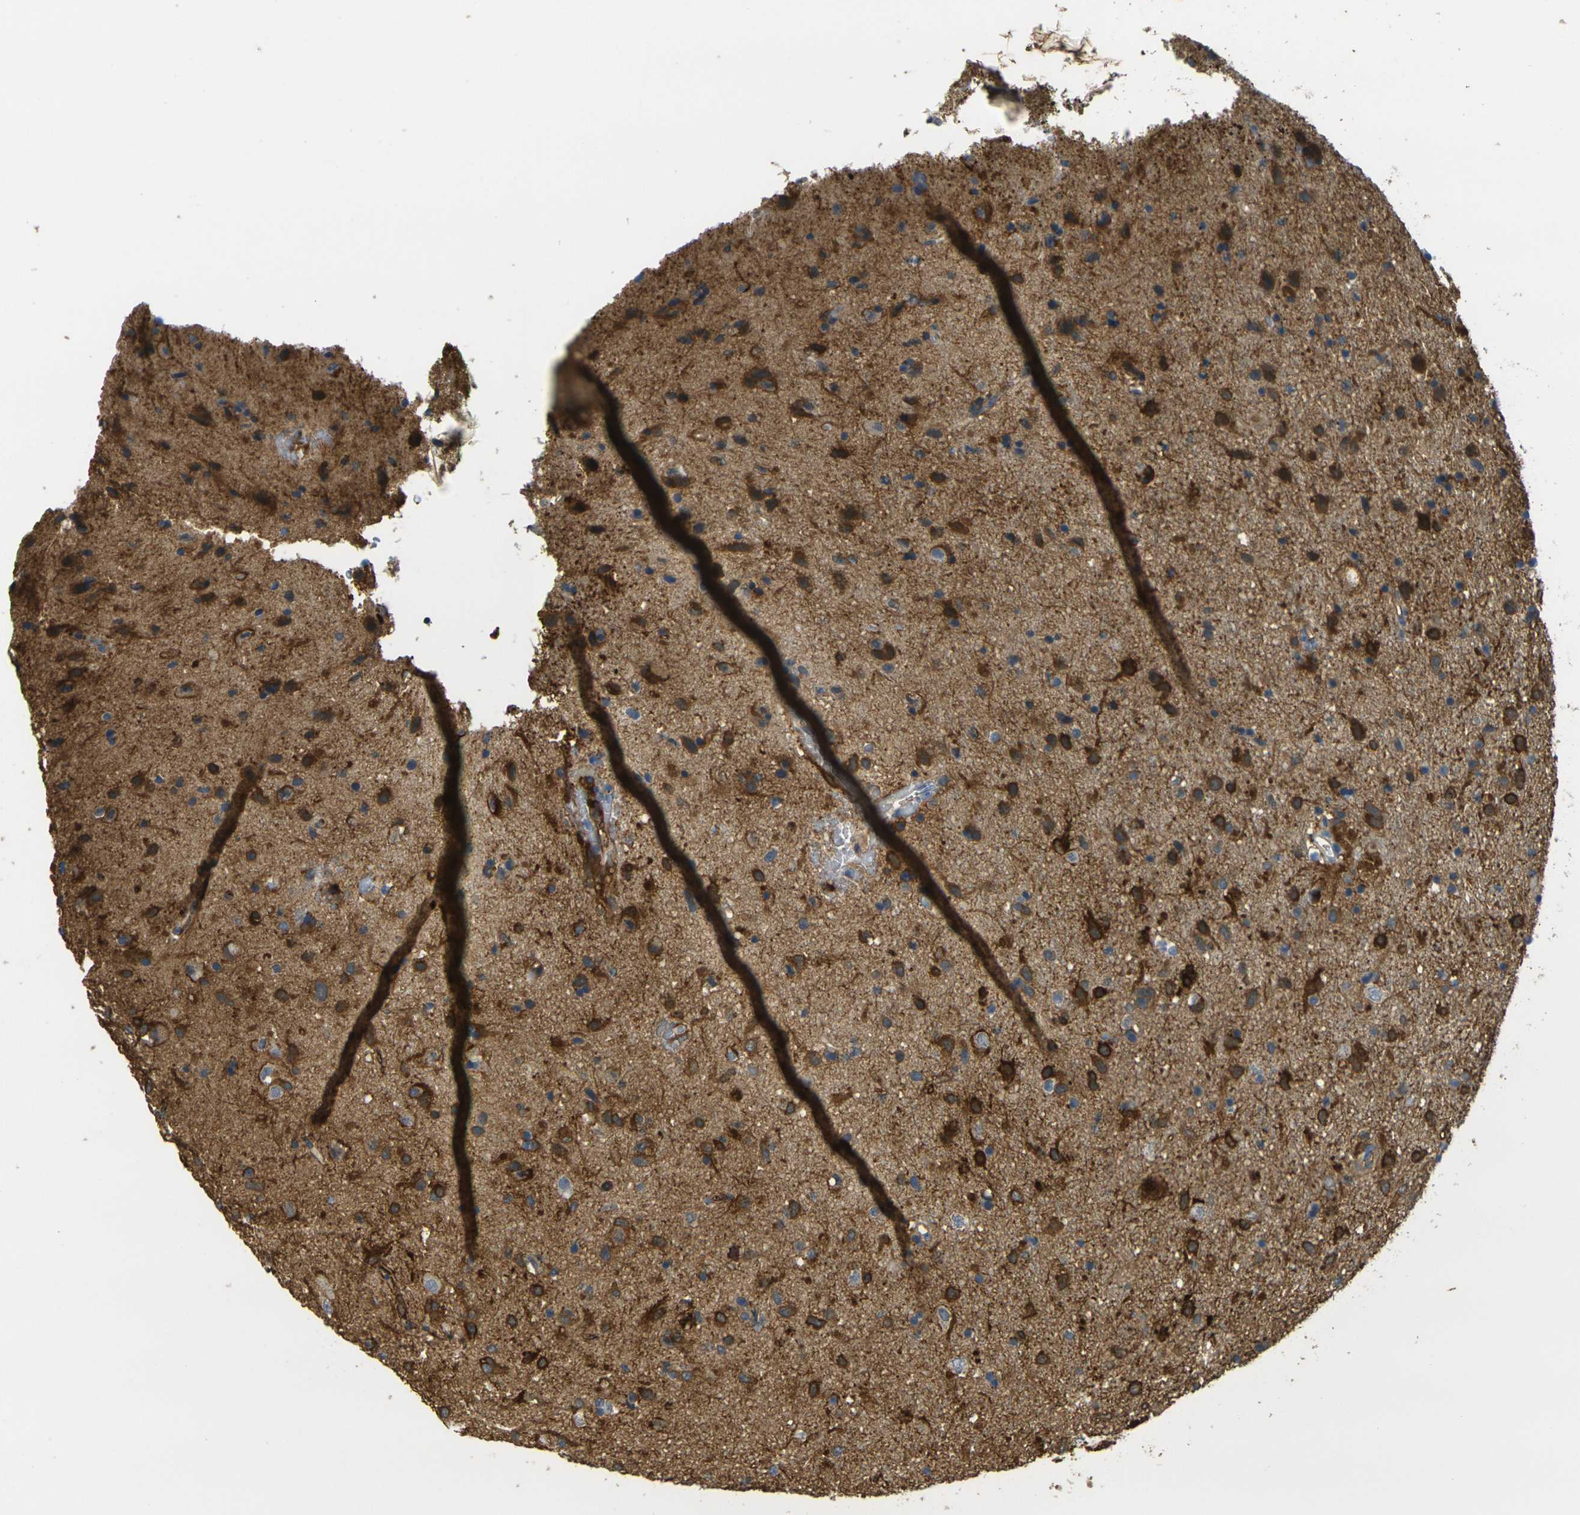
{"staining": {"intensity": "strong", "quantity": ">75%", "location": "cytoplasmic/membranous"}, "tissue": "glioma", "cell_type": "Tumor cells", "image_type": "cancer", "snomed": [{"axis": "morphology", "description": "Glioma, malignant, Low grade"}, {"axis": "topography", "description": "Brain"}], "caption": "Tumor cells display high levels of strong cytoplasmic/membranous staining in about >75% of cells in glioma.", "gene": "PLCD1", "patient": {"sex": "male", "age": 77}}